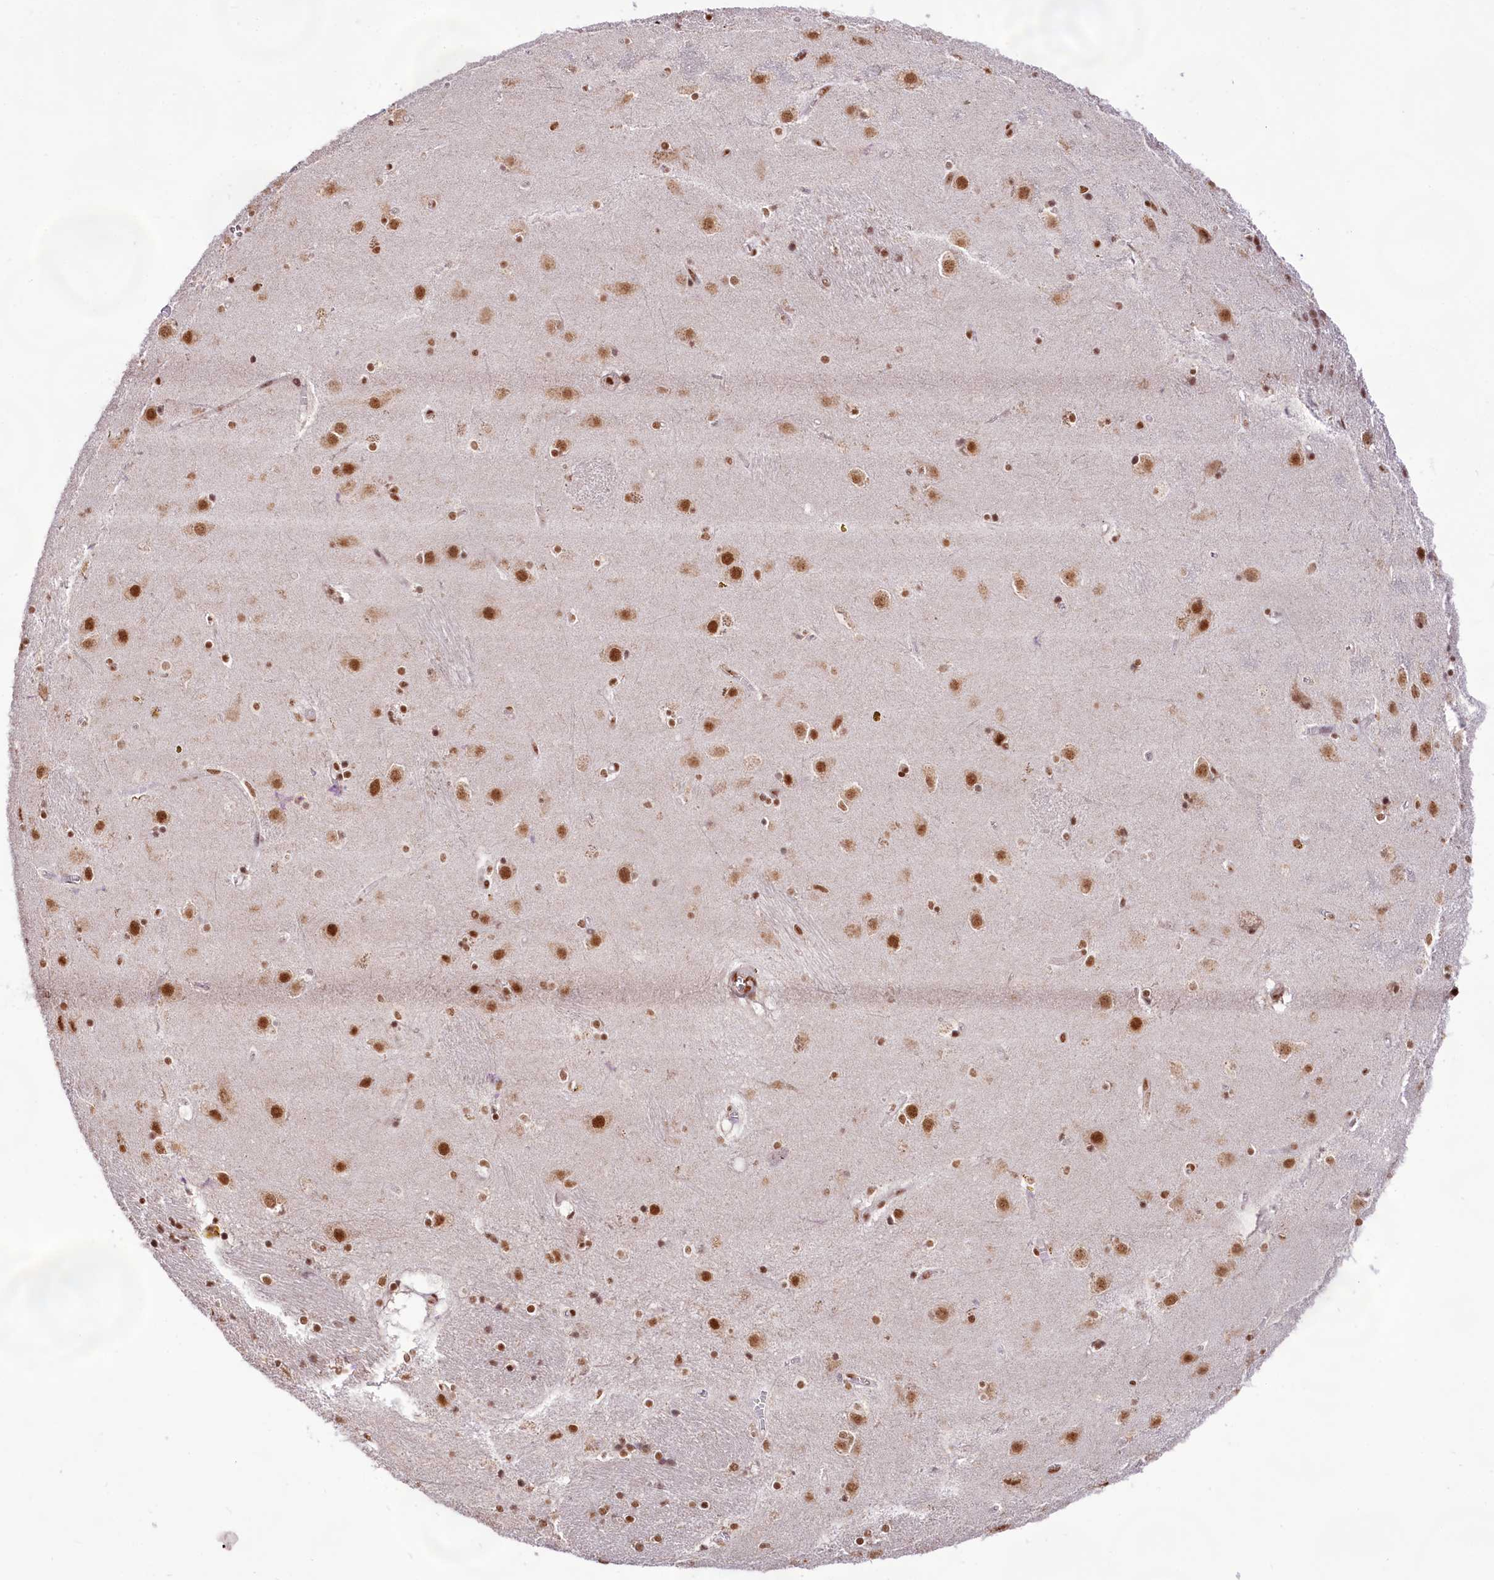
{"staining": {"intensity": "moderate", "quantity": ">75%", "location": "nuclear"}, "tissue": "caudate", "cell_type": "Glial cells", "image_type": "normal", "snomed": [{"axis": "morphology", "description": "Normal tissue, NOS"}, {"axis": "topography", "description": "Lateral ventricle wall"}], "caption": "Protein analysis of normal caudate demonstrates moderate nuclear expression in about >75% of glial cells.", "gene": "HIRA", "patient": {"sex": "male", "age": 70}}